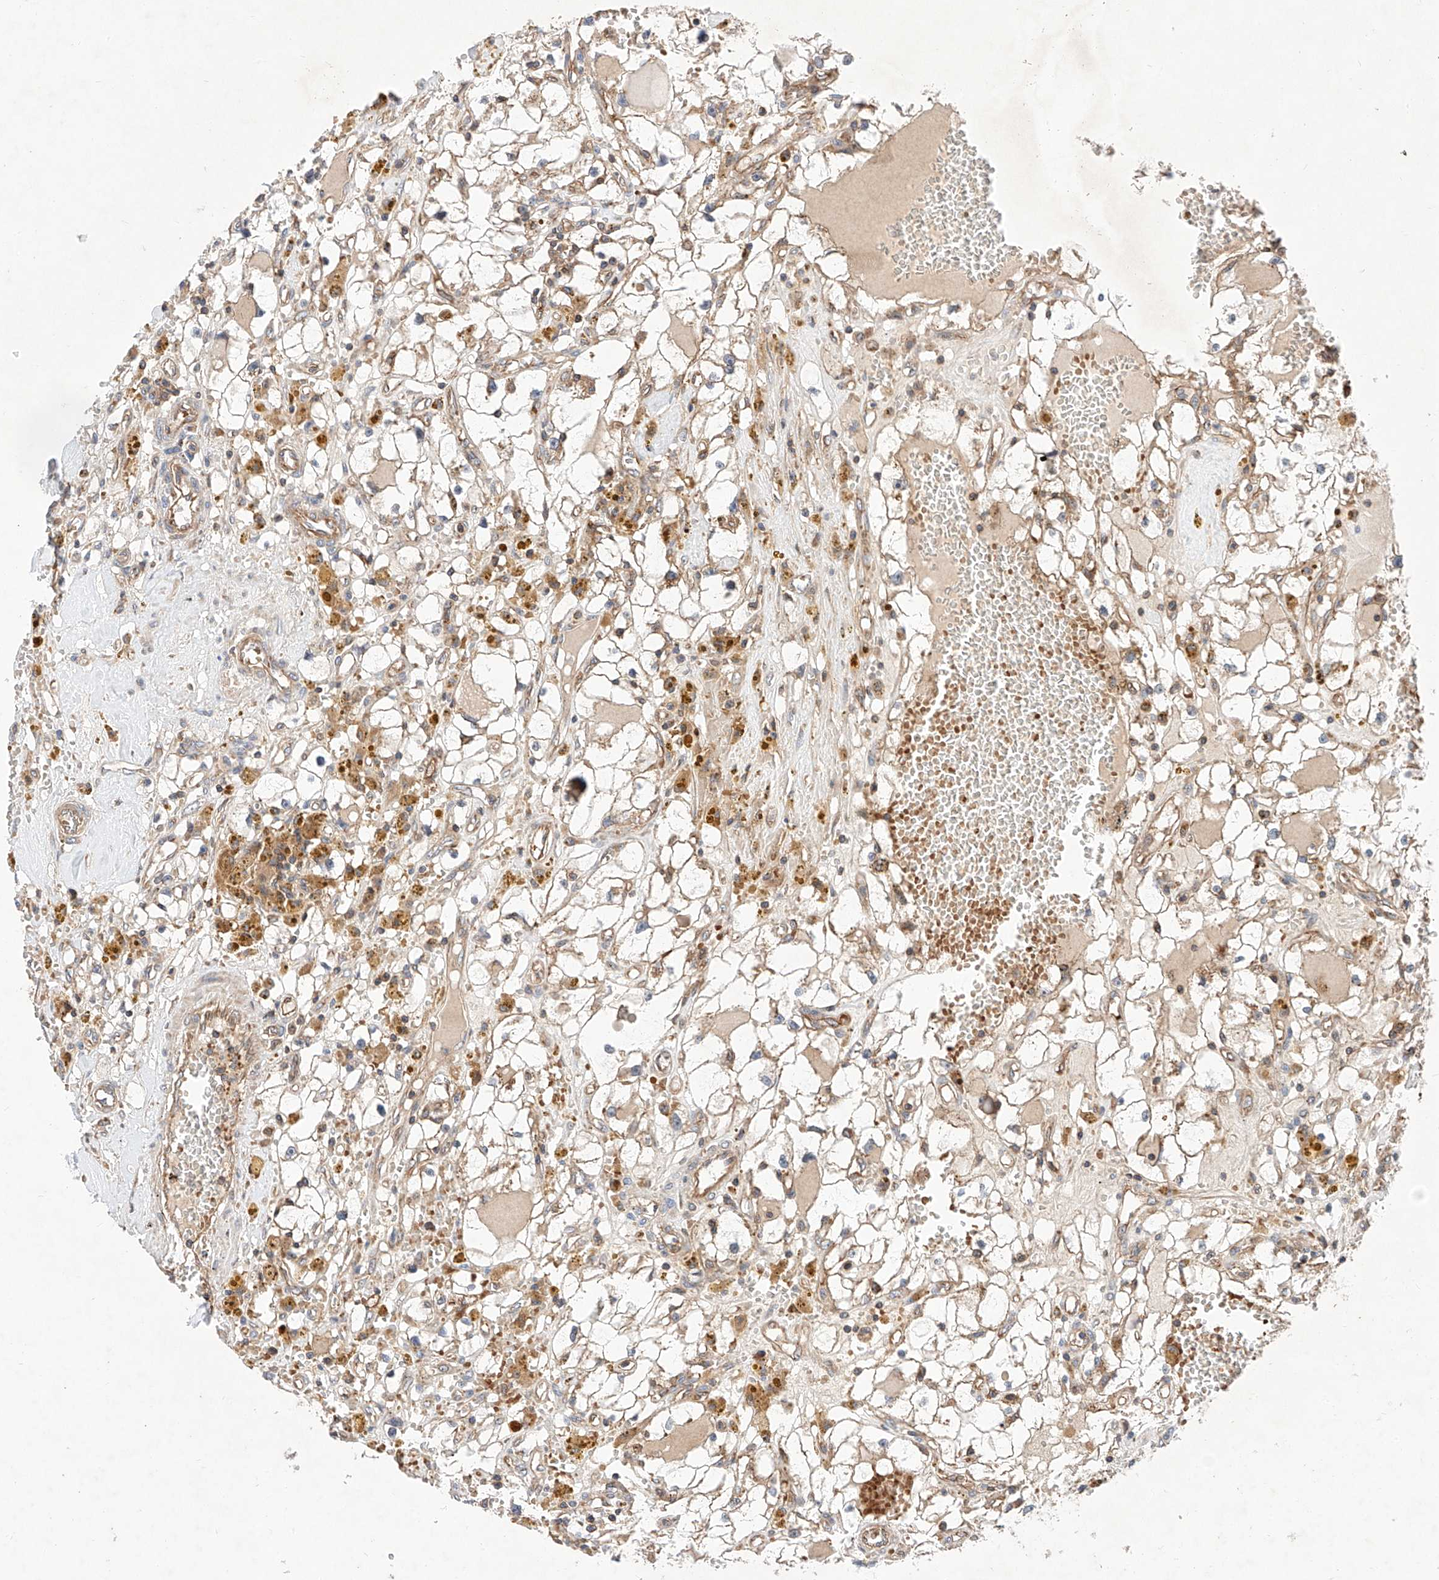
{"staining": {"intensity": "weak", "quantity": "25%-75%", "location": "cytoplasmic/membranous"}, "tissue": "renal cancer", "cell_type": "Tumor cells", "image_type": "cancer", "snomed": [{"axis": "morphology", "description": "Adenocarcinoma, NOS"}, {"axis": "topography", "description": "Kidney"}], "caption": "Immunohistochemical staining of renal cancer (adenocarcinoma) exhibits low levels of weak cytoplasmic/membranous positivity in about 25%-75% of tumor cells. Using DAB (3,3'-diaminobenzidine) (brown) and hematoxylin (blue) stains, captured at high magnification using brightfield microscopy.", "gene": "NR1D1", "patient": {"sex": "male", "age": 56}}